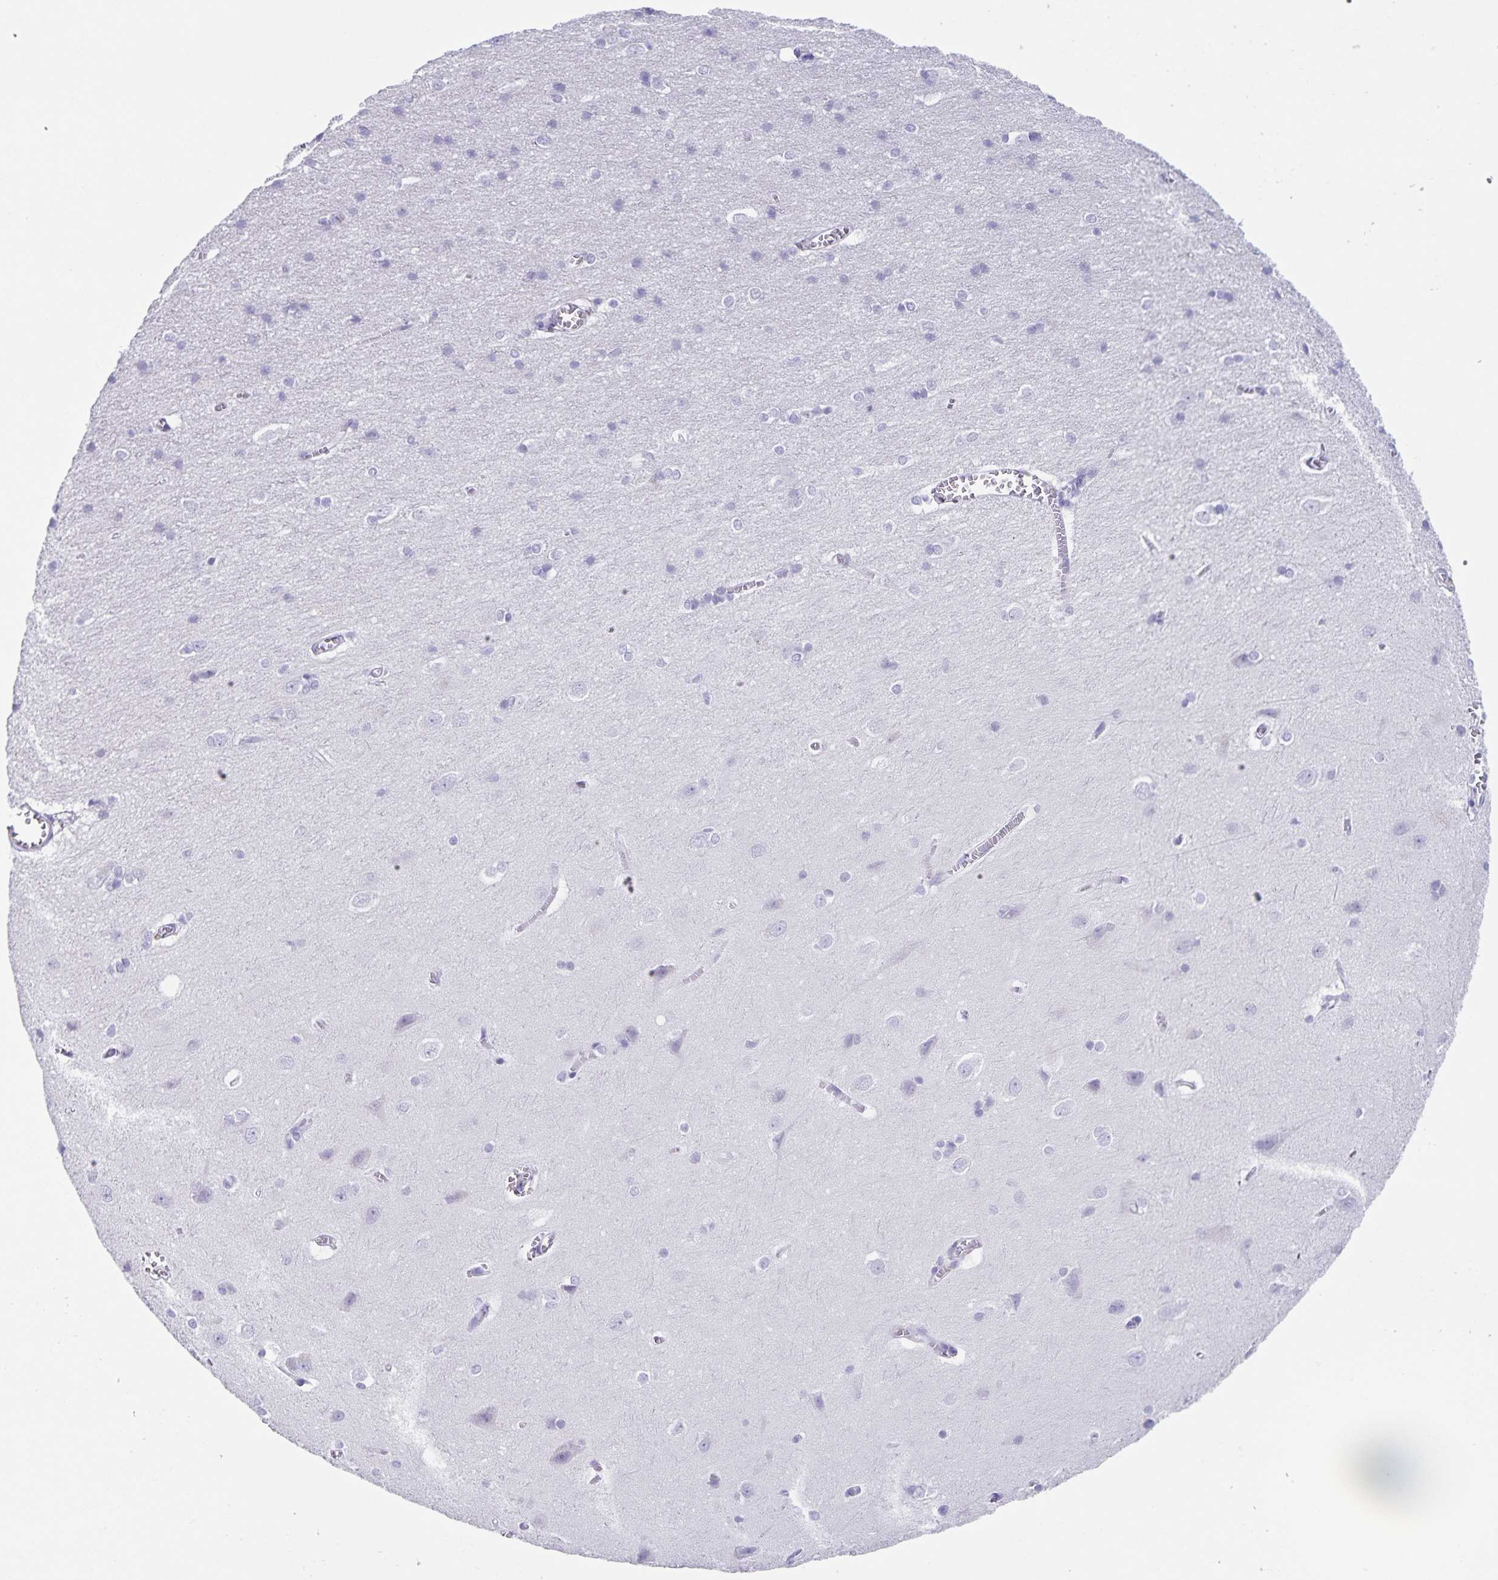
{"staining": {"intensity": "negative", "quantity": "none", "location": "none"}, "tissue": "cerebral cortex", "cell_type": "Endothelial cells", "image_type": "normal", "snomed": [{"axis": "morphology", "description": "Normal tissue, NOS"}, {"axis": "topography", "description": "Cerebral cortex"}], "caption": "This is an immunohistochemistry (IHC) micrograph of unremarkable cerebral cortex. There is no positivity in endothelial cells.", "gene": "C11orf42", "patient": {"sex": "male", "age": 37}}